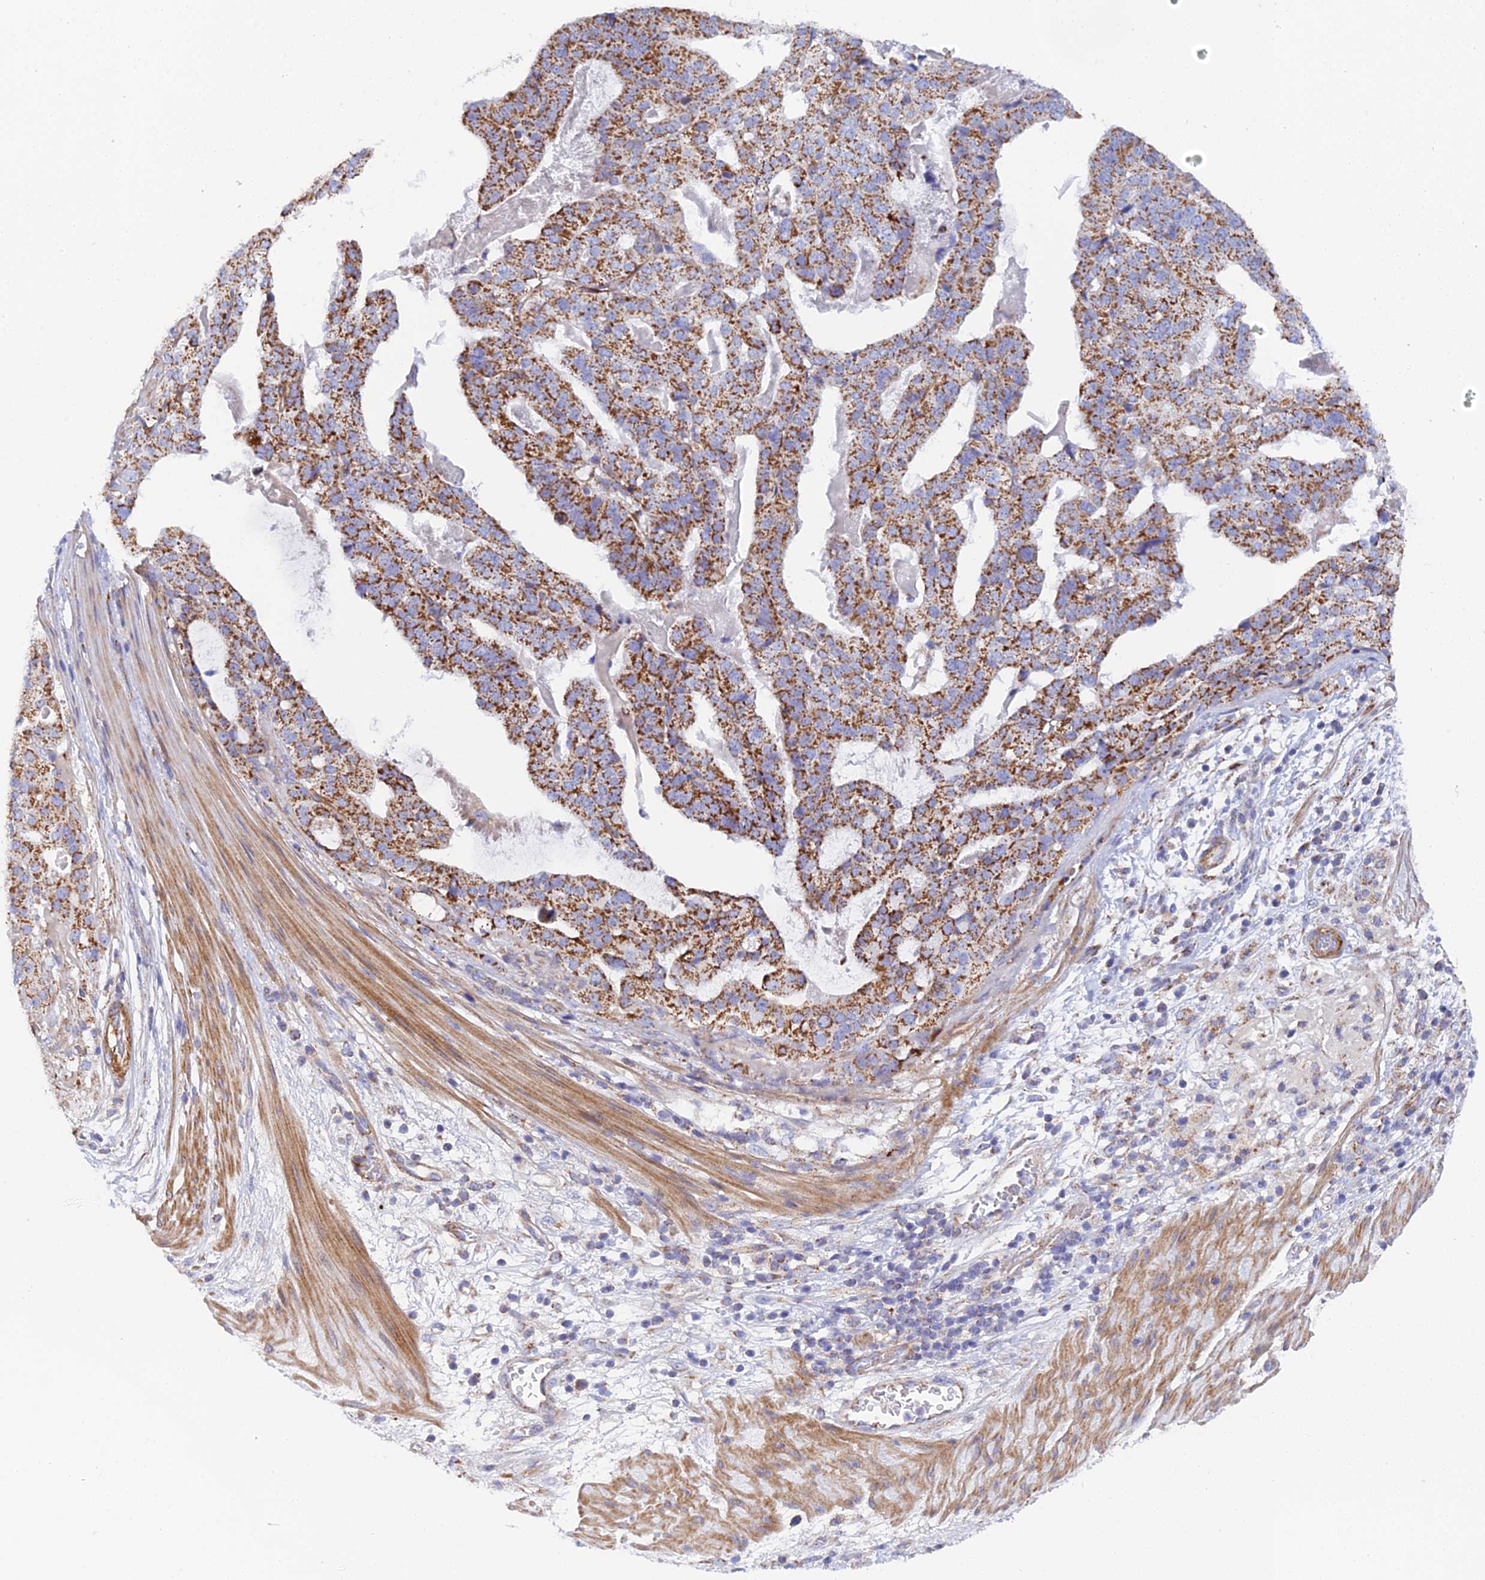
{"staining": {"intensity": "strong", "quantity": ">75%", "location": "cytoplasmic/membranous"}, "tissue": "stomach cancer", "cell_type": "Tumor cells", "image_type": "cancer", "snomed": [{"axis": "morphology", "description": "Adenocarcinoma, NOS"}, {"axis": "topography", "description": "Stomach"}], "caption": "About >75% of tumor cells in human adenocarcinoma (stomach) reveal strong cytoplasmic/membranous protein expression as visualized by brown immunohistochemical staining.", "gene": "CSPG4", "patient": {"sex": "male", "age": 48}}